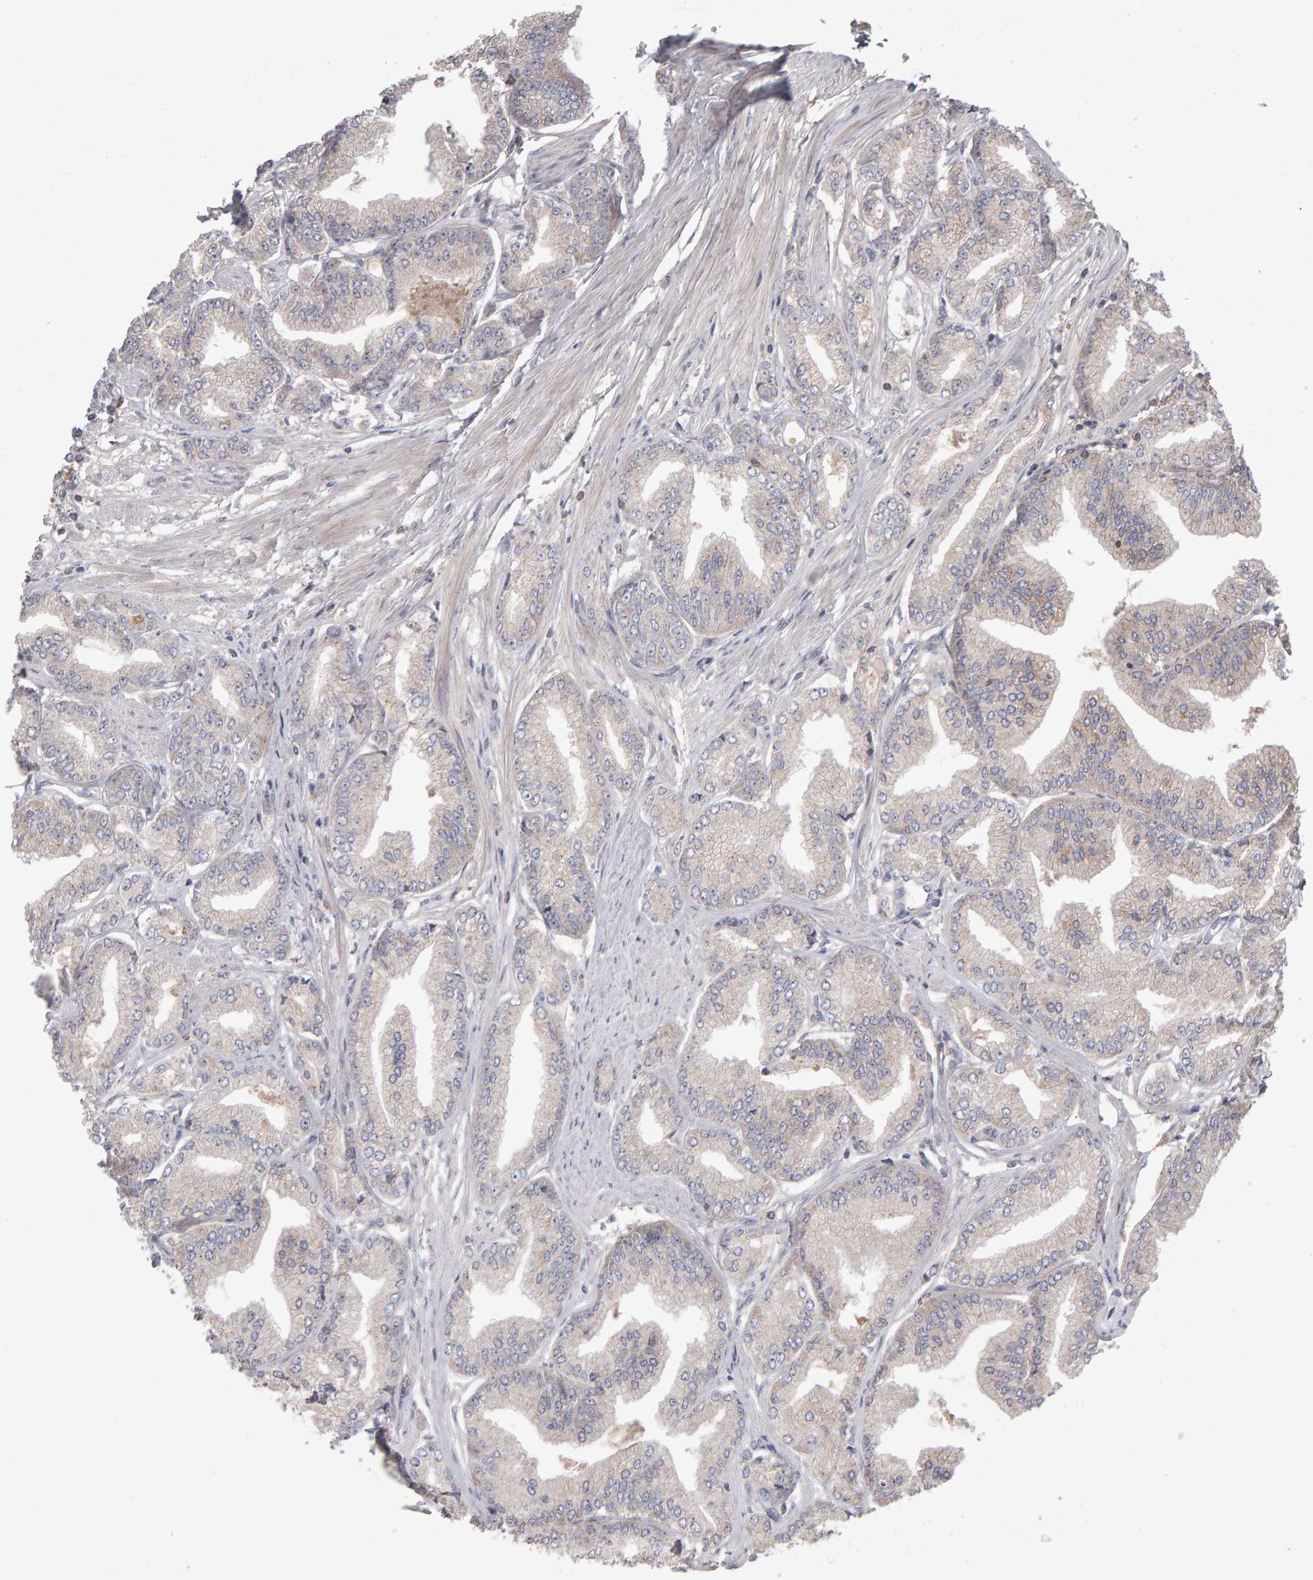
{"staining": {"intensity": "negative", "quantity": "none", "location": "none"}, "tissue": "prostate cancer", "cell_type": "Tumor cells", "image_type": "cancer", "snomed": [{"axis": "morphology", "description": "Adenocarcinoma, Low grade"}, {"axis": "topography", "description": "Prostate"}], "caption": "Prostate low-grade adenocarcinoma stained for a protein using immunohistochemistry exhibits no positivity tumor cells.", "gene": "PGS1", "patient": {"sex": "male", "age": 52}}